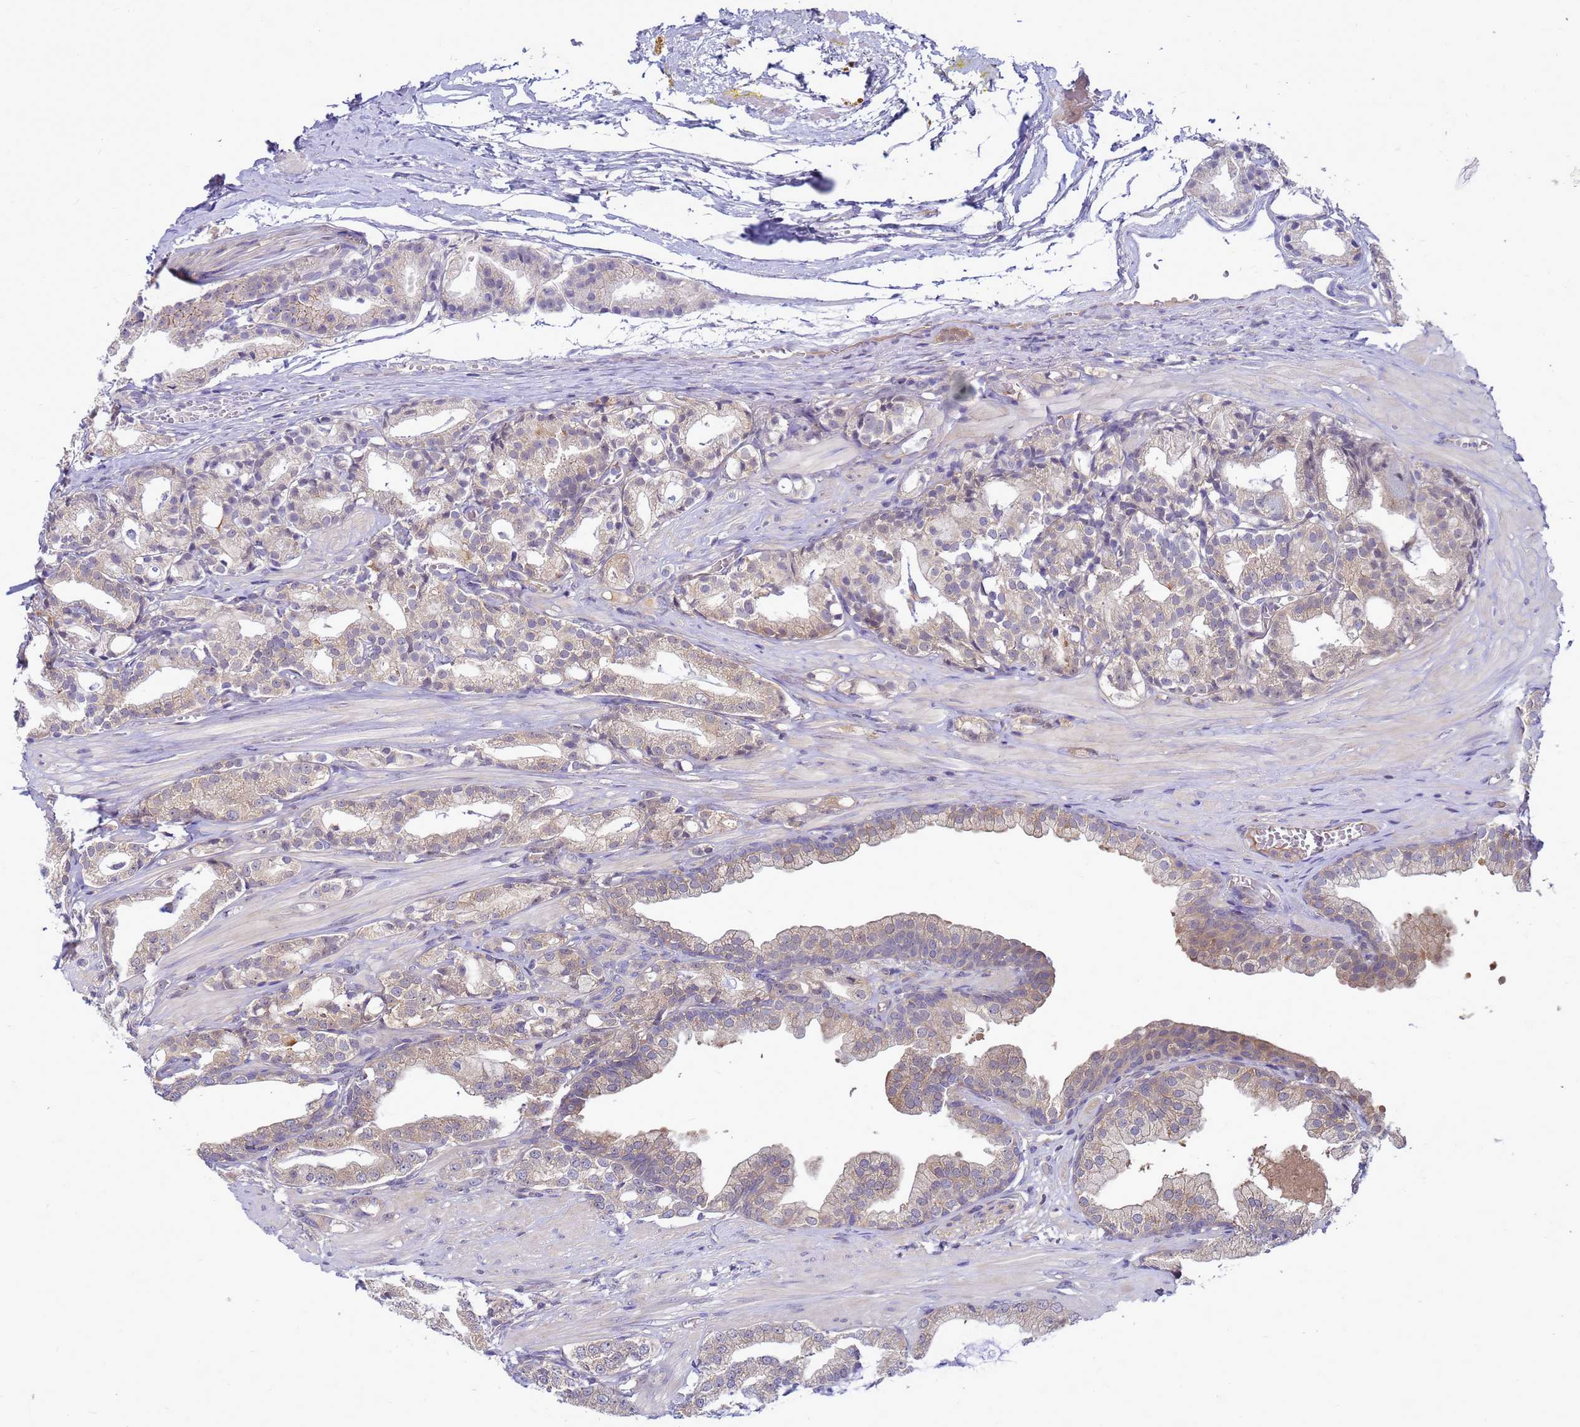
{"staining": {"intensity": "weak", "quantity": "<25%", "location": "cytoplasmic/membranous"}, "tissue": "prostate cancer", "cell_type": "Tumor cells", "image_type": "cancer", "snomed": [{"axis": "morphology", "description": "Adenocarcinoma, High grade"}, {"axis": "topography", "description": "Prostate"}], "caption": "An image of prostate cancer stained for a protein shows no brown staining in tumor cells. (Brightfield microscopy of DAB (3,3'-diaminobenzidine) immunohistochemistry at high magnification).", "gene": "ENOPH1", "patient": {"sex": "male", "age": 71}}